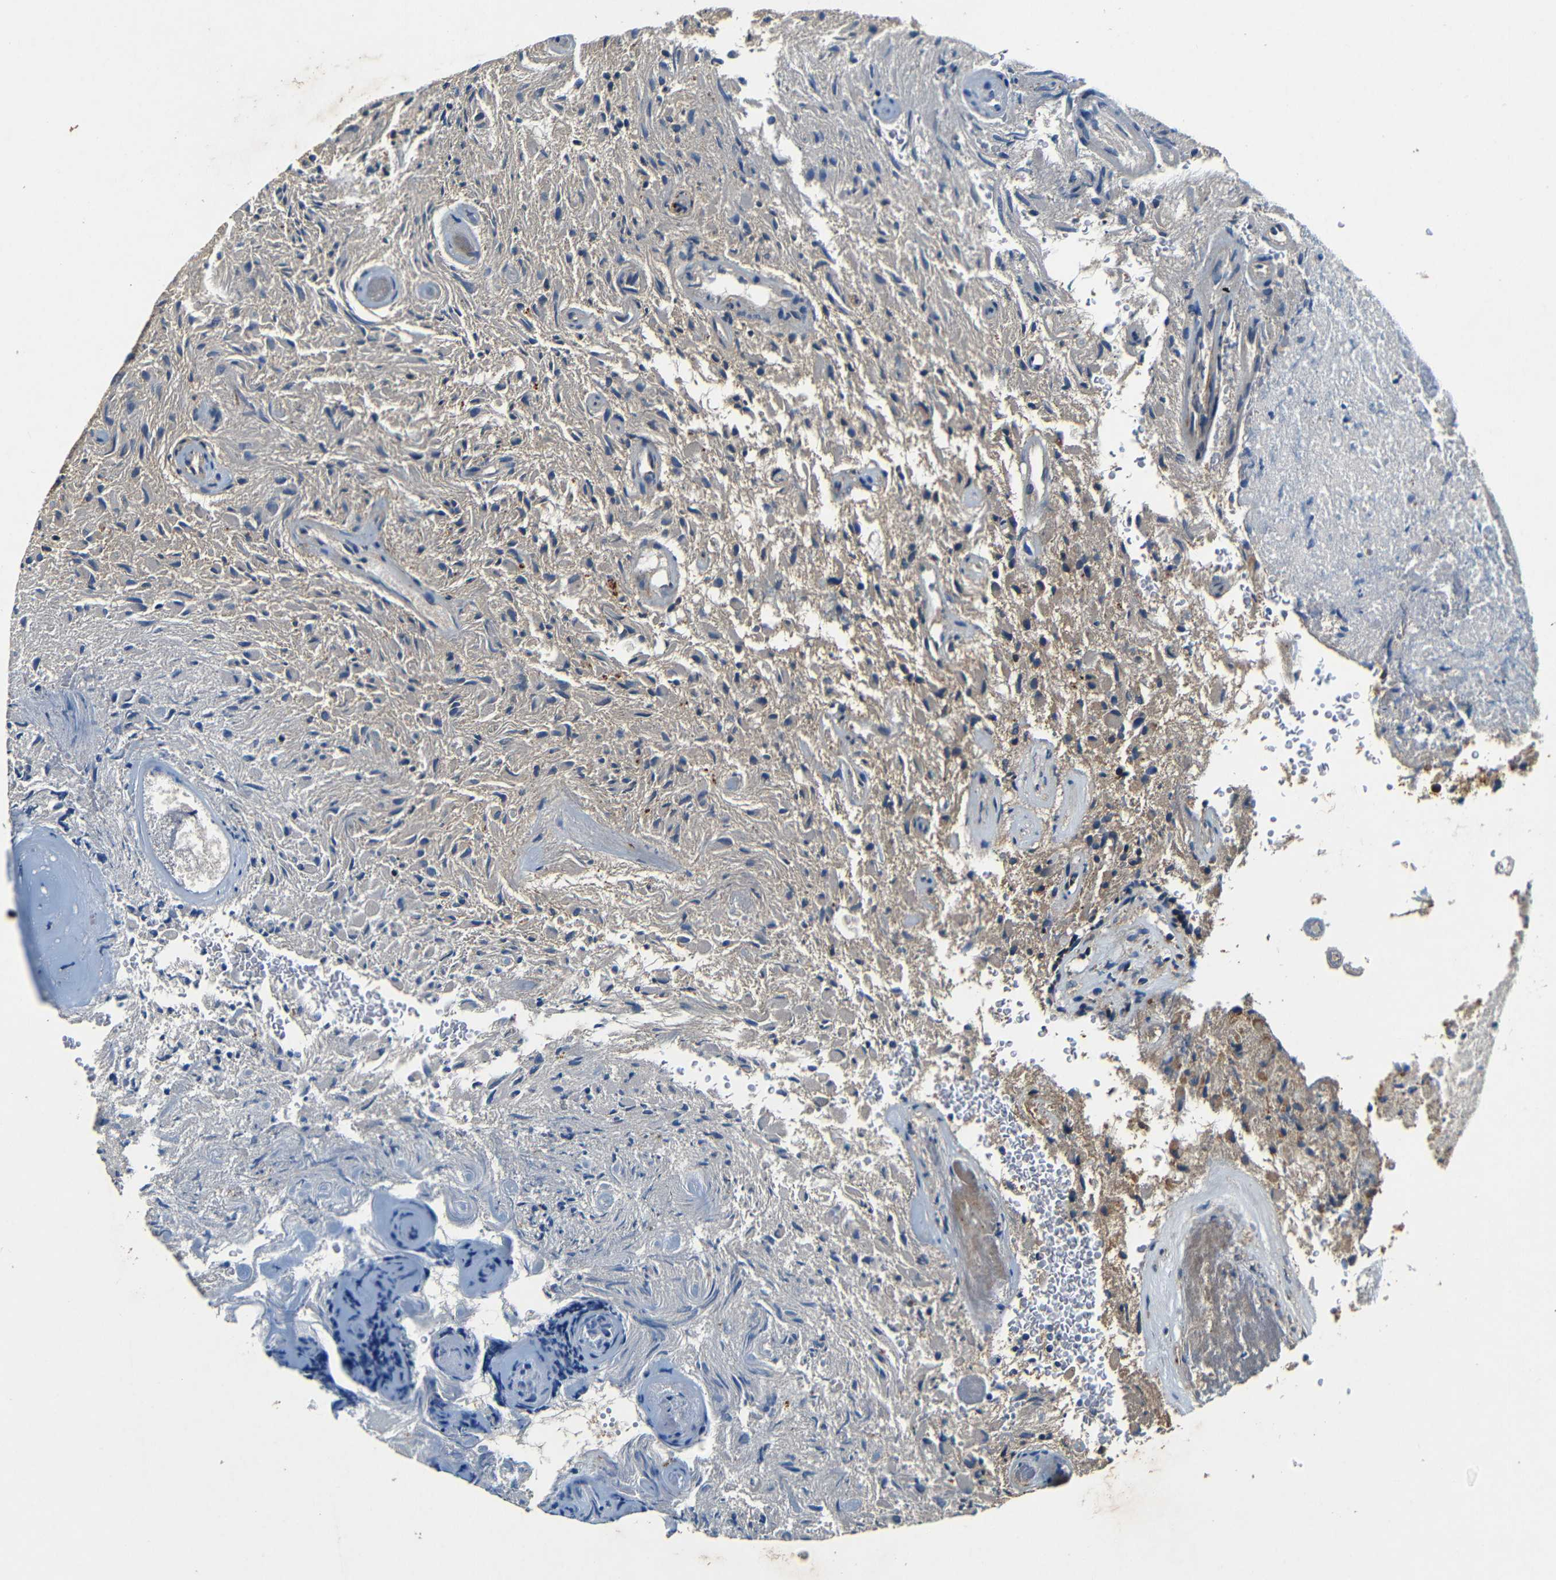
{"staining": {"intensity": "moderate", "quantity": "25%-75%", "location": "cytoplasmic/membranous"}, "tissue": "glioma", "cell_type": "Tumor cells", "image_type": "cancer", "snomed": [{"axis": "morphology", "description": "Glioma, malignant, High grade"}, {"axis": "topography", "description": "Brain"}], "caption": "There is medium levels of moderate cytoplasmic/membranous positivity in tumor cells of malignant glioma (high-grade), as demonstrated by immunohistochemical staining (brown color).", "gene": "MTX1", "patient": {"sex": "male", "age": 71}}